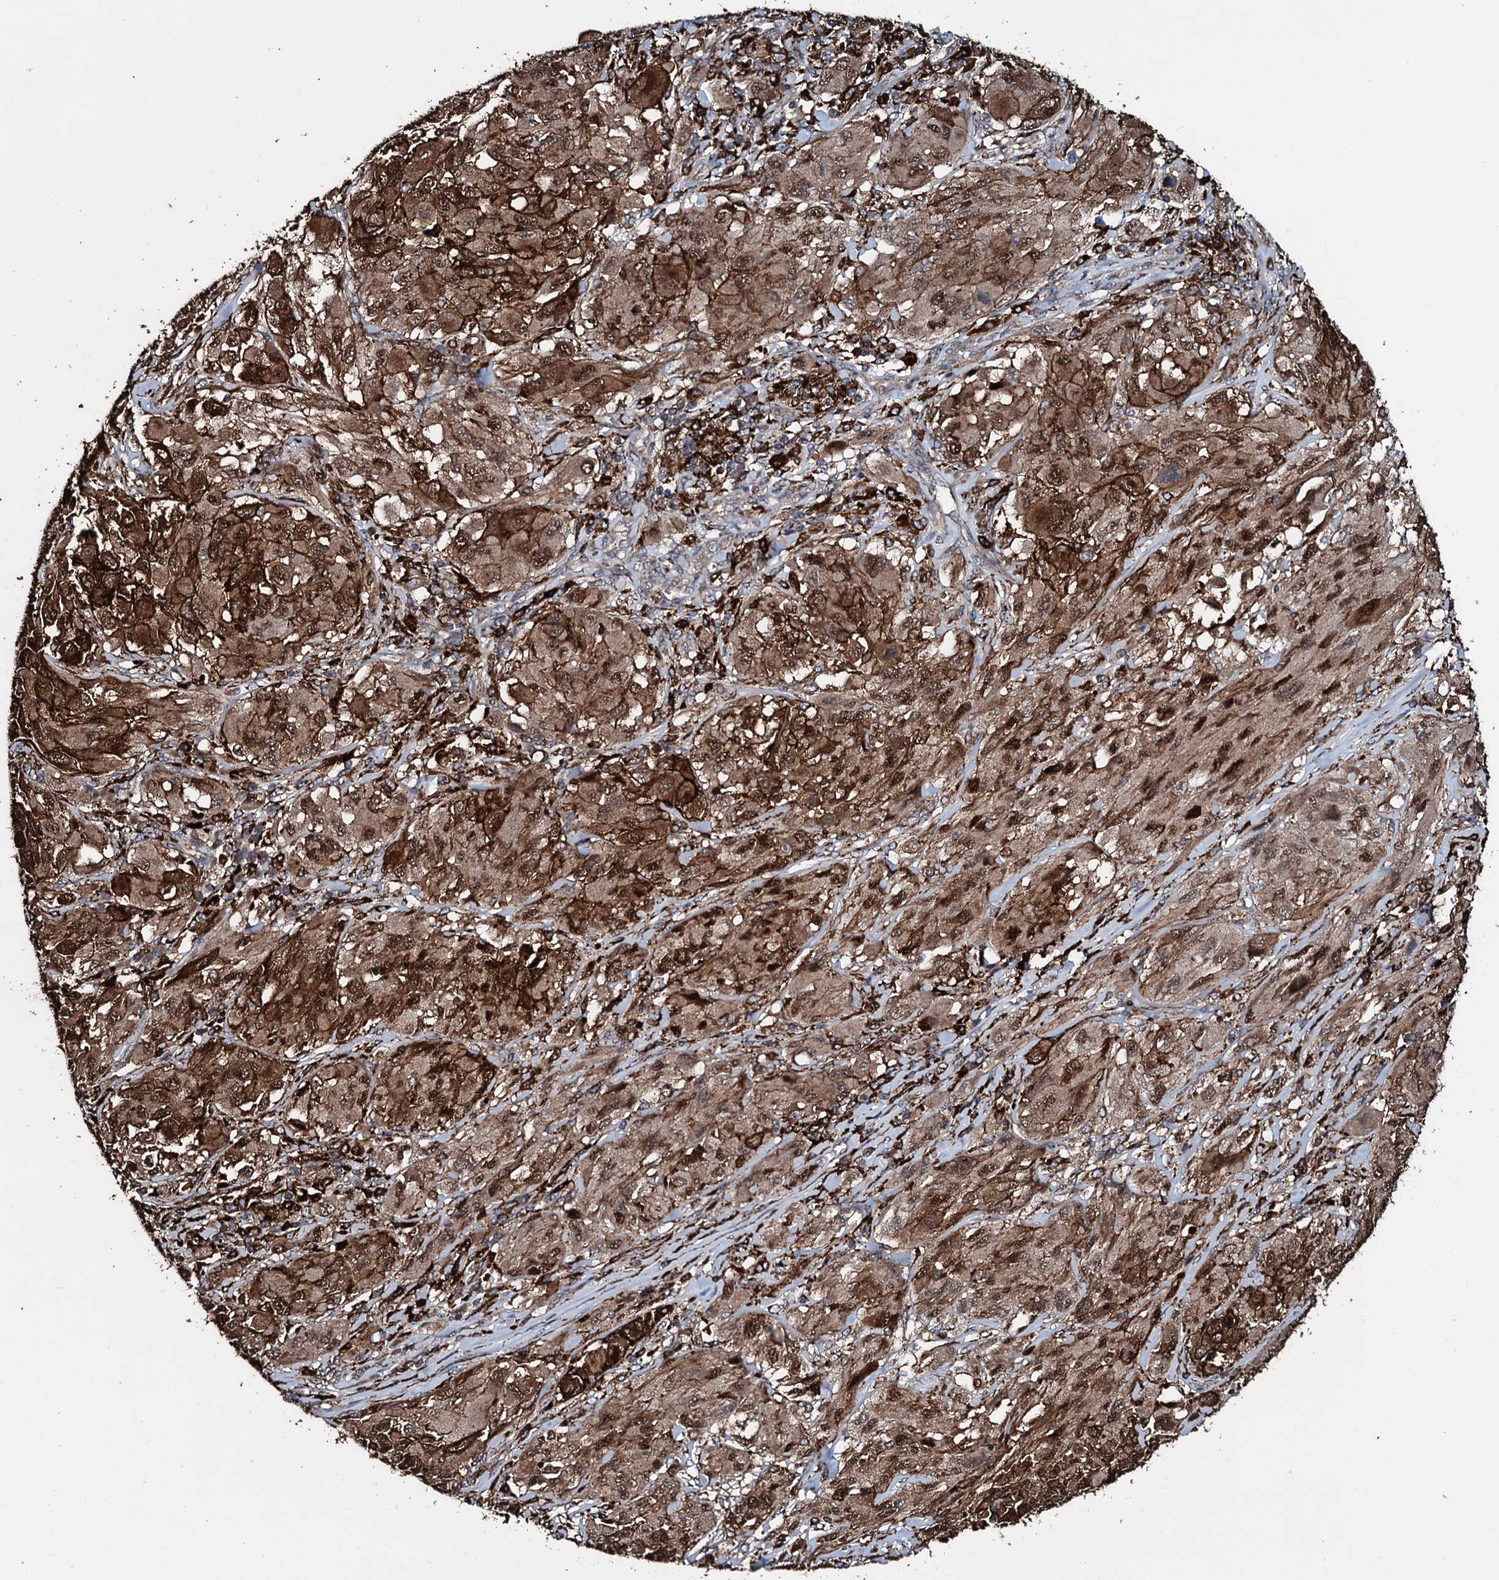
{"staining": {"intensity": "moderate", "quantity": ">75%", "location": "cytoplasmic/membranous,nuclear"}, "tissue": "melanoma", "cell_type": "Tumor cells", "image_type": "cancer", "snomed": [{"axis": "morphology", "description": "Malignant melanoma, NOS"}, {"axis": "topography", "description": "Skin"}], "caption": "An image showing moderate cytoplasmic/membranous and nuclear expression in about >75% of tumor cells in melanoma, as visualized by brown immunohistochemical staining.", "gene": "TPGS2", "patient": {"sex": "female", "age": 91}}